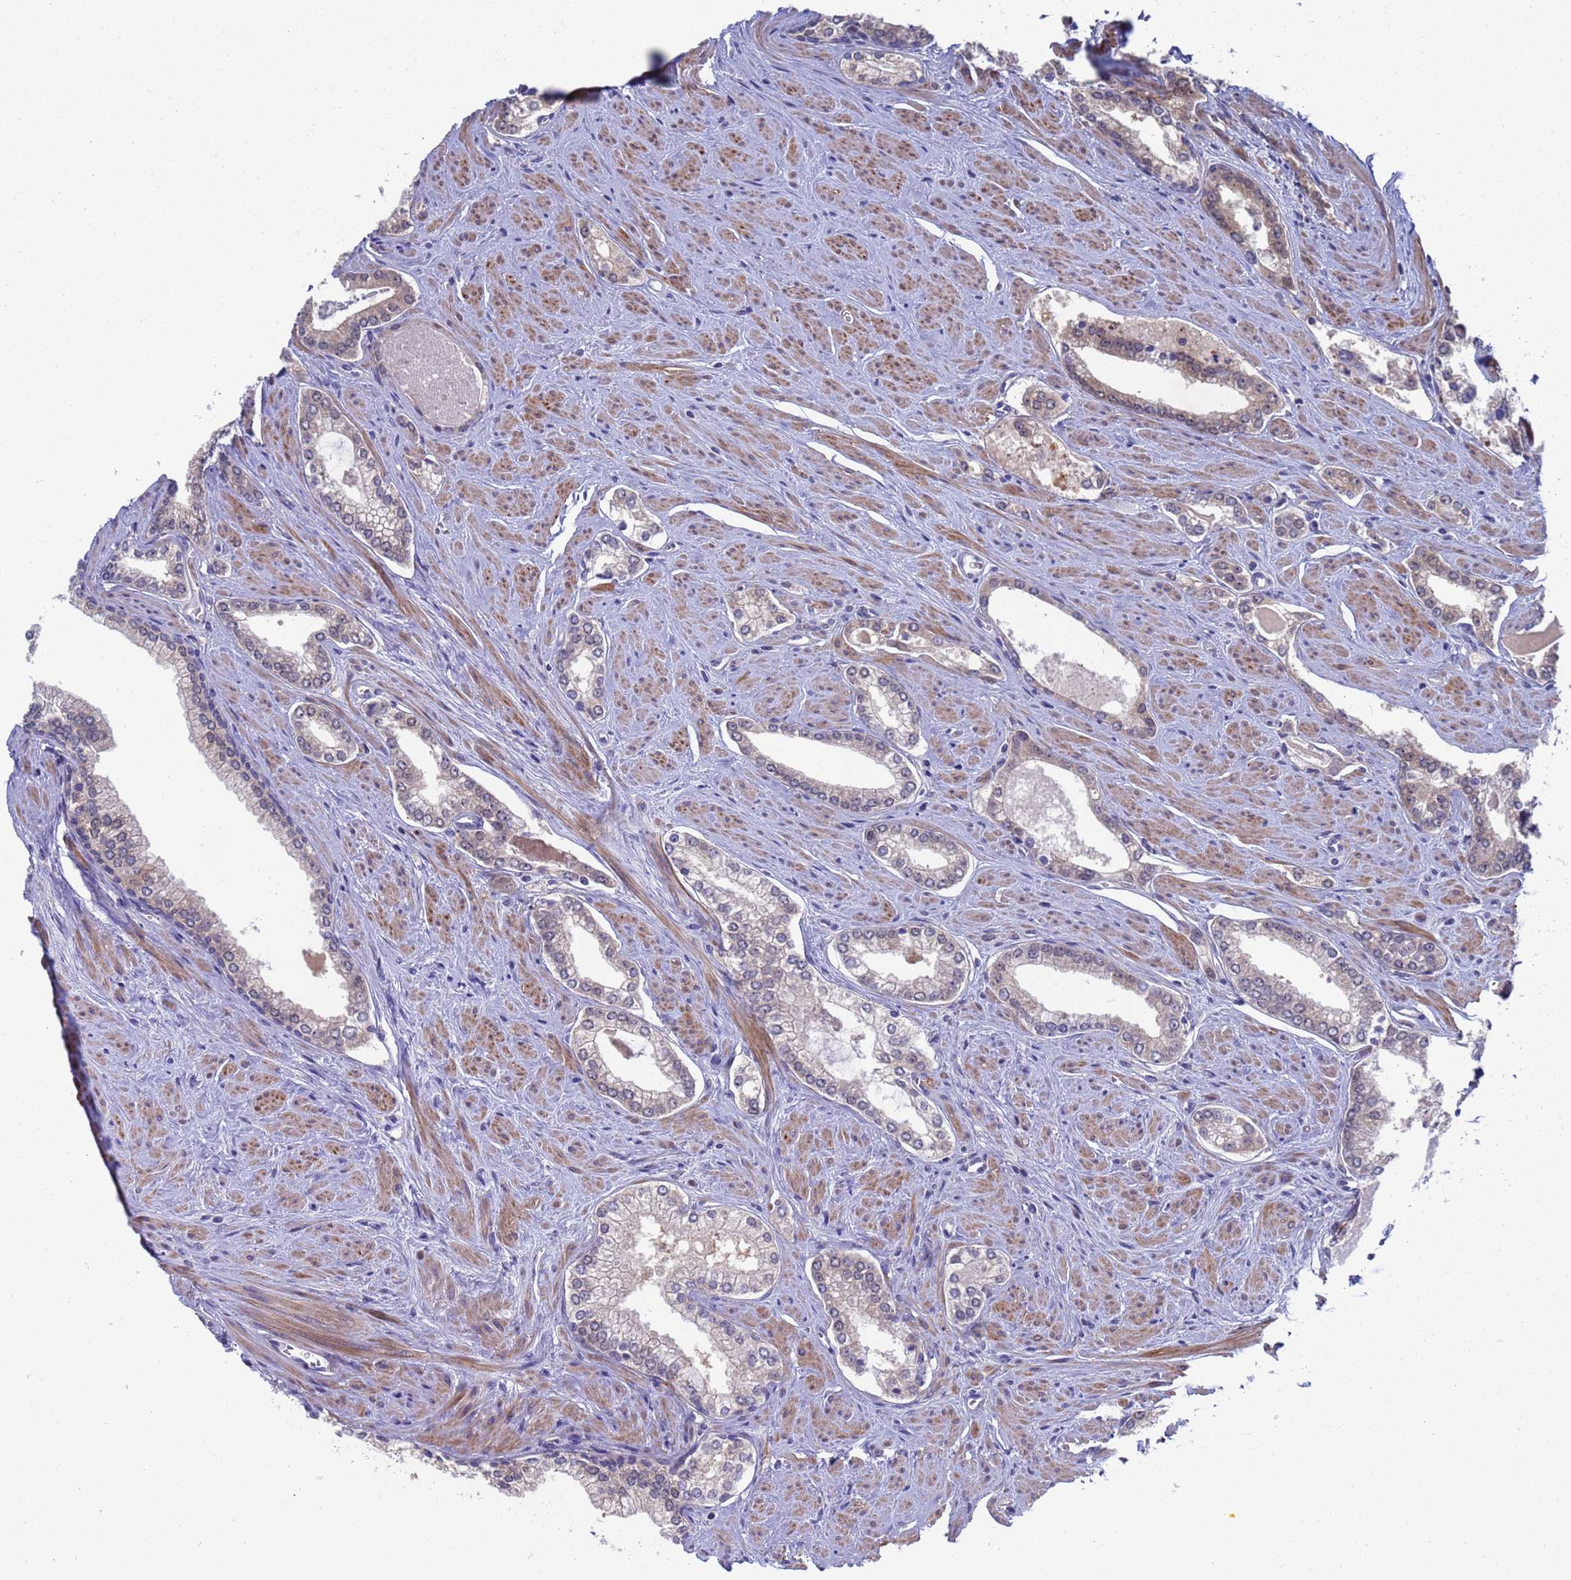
{"staining": {"intensity": "weak", "quantity": "25%-75%", "location": "cytoplasmic/membranous,nuclear"}, "tissue": "prostate cancer", "cell_type": "Tumor cells", "image_type": "cancer", "snomed": [{"axis": "morphology", "description": "Adenocarcinoma, Low grade"}, {"axis": "topography", "description": "Prostate and seminal vesicle, NOS"}], "caption": "Prostate adenocarcinoma (low-grade) tissue displays weak cytoplasmic/membranous and nuclear staining in approximately 25%-75% of tumor cells", "gene": "ENOSF1", "patient": {"sex": "male", "age": 60}}